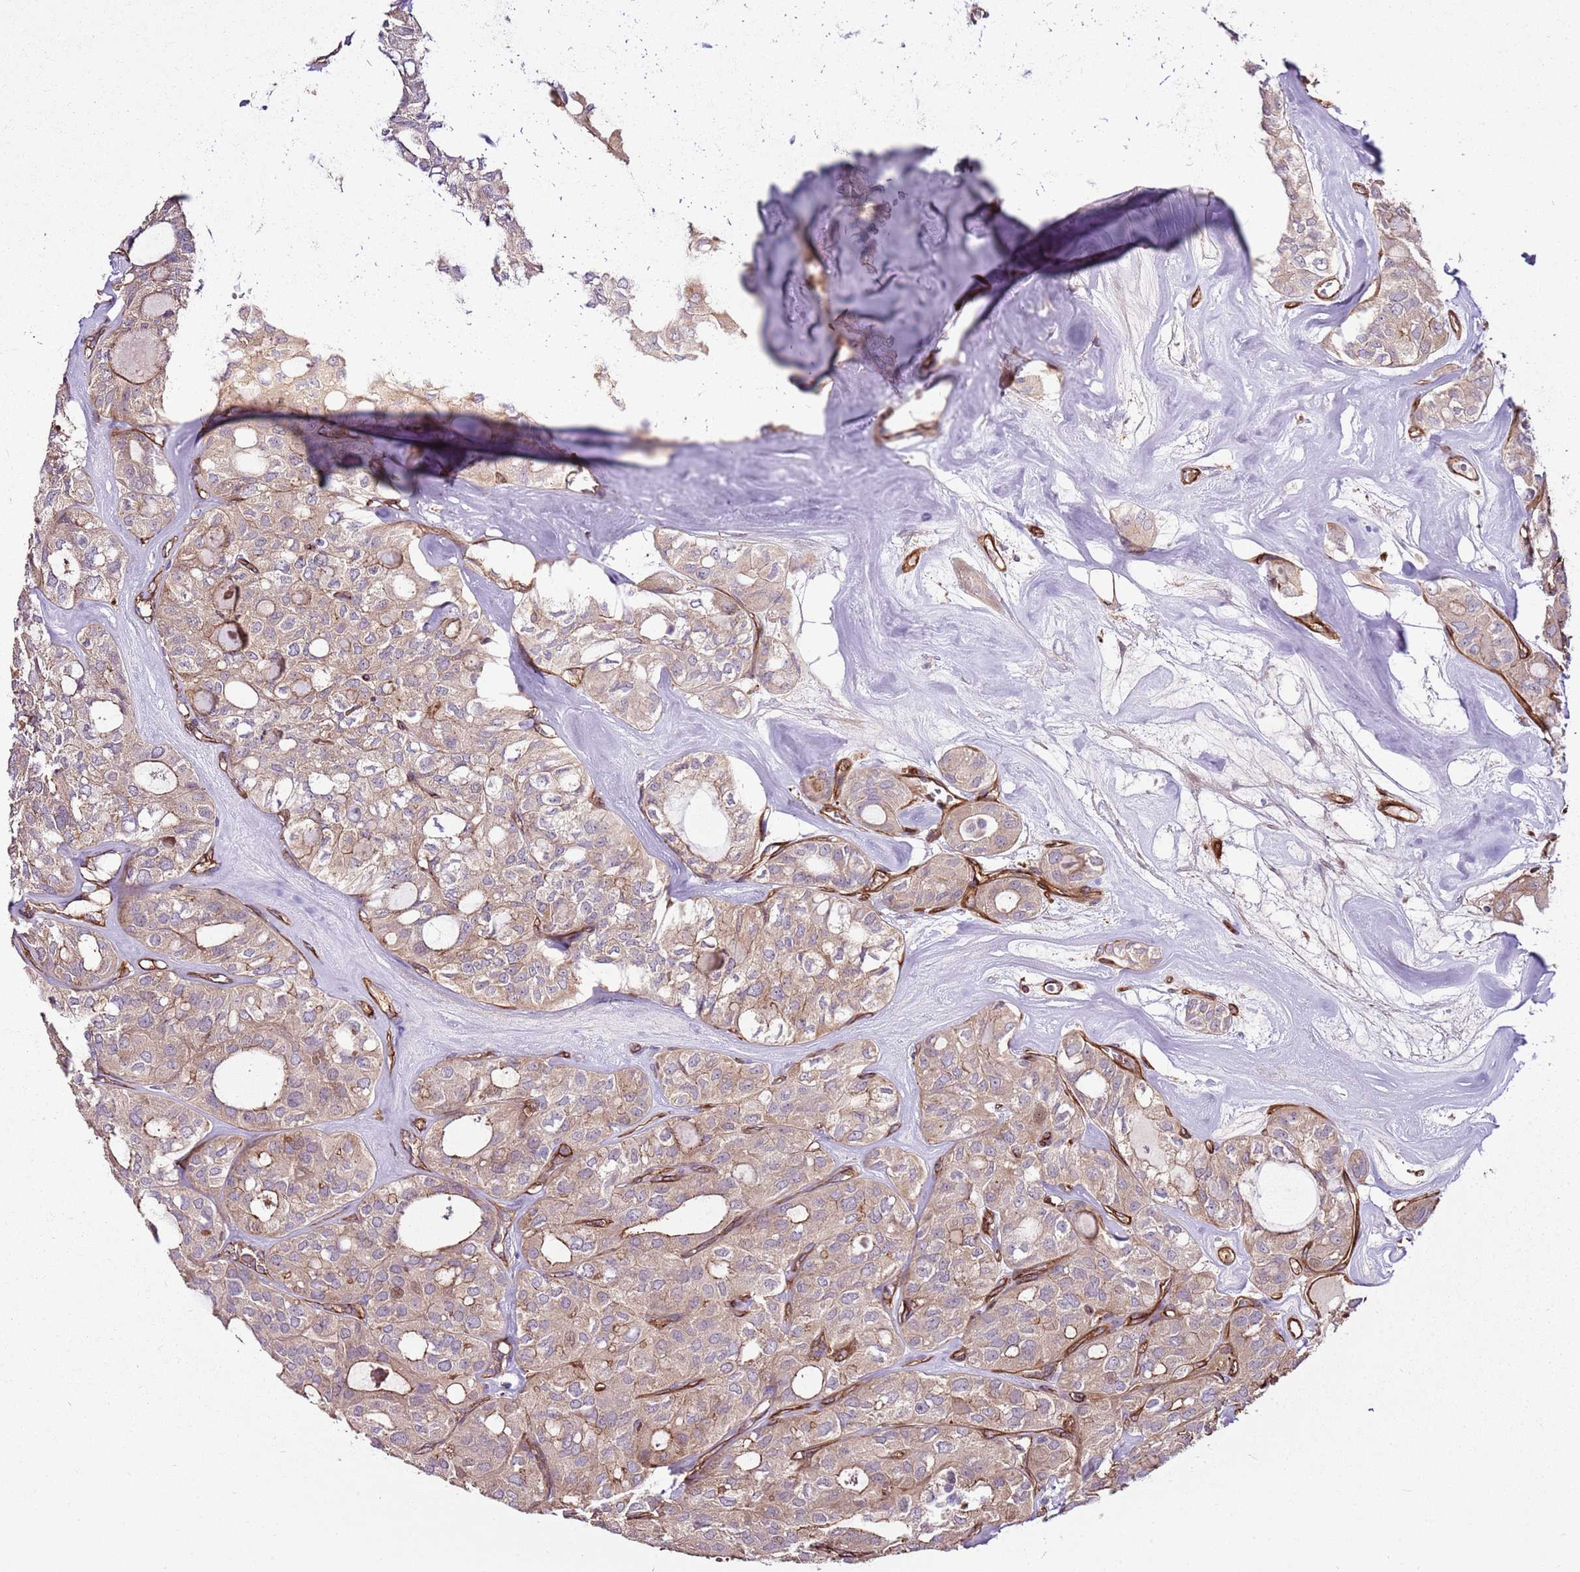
{"staining": {"intensity": "weak", "quantity": ">75%", "location": "cytoplasmic/membranous"}, "tissue": "thyroid cancer", "cell_type": "Tumor cells", "image_type": "cancer", "snomed": [{"axis": "morphology", "description": "Follicular adenoma carcinoma, NOS"}, {"axis": "topography", "description": "Thyroid gland"}], "caption": "Follicular adenoma carcinoma (thyroid) tissue exhibits weak cytoplasmic/membranous staining in approximately >75% of tumor cells", "gene": "ZNF827", "patient": {"sex": "male", "age": 75}}